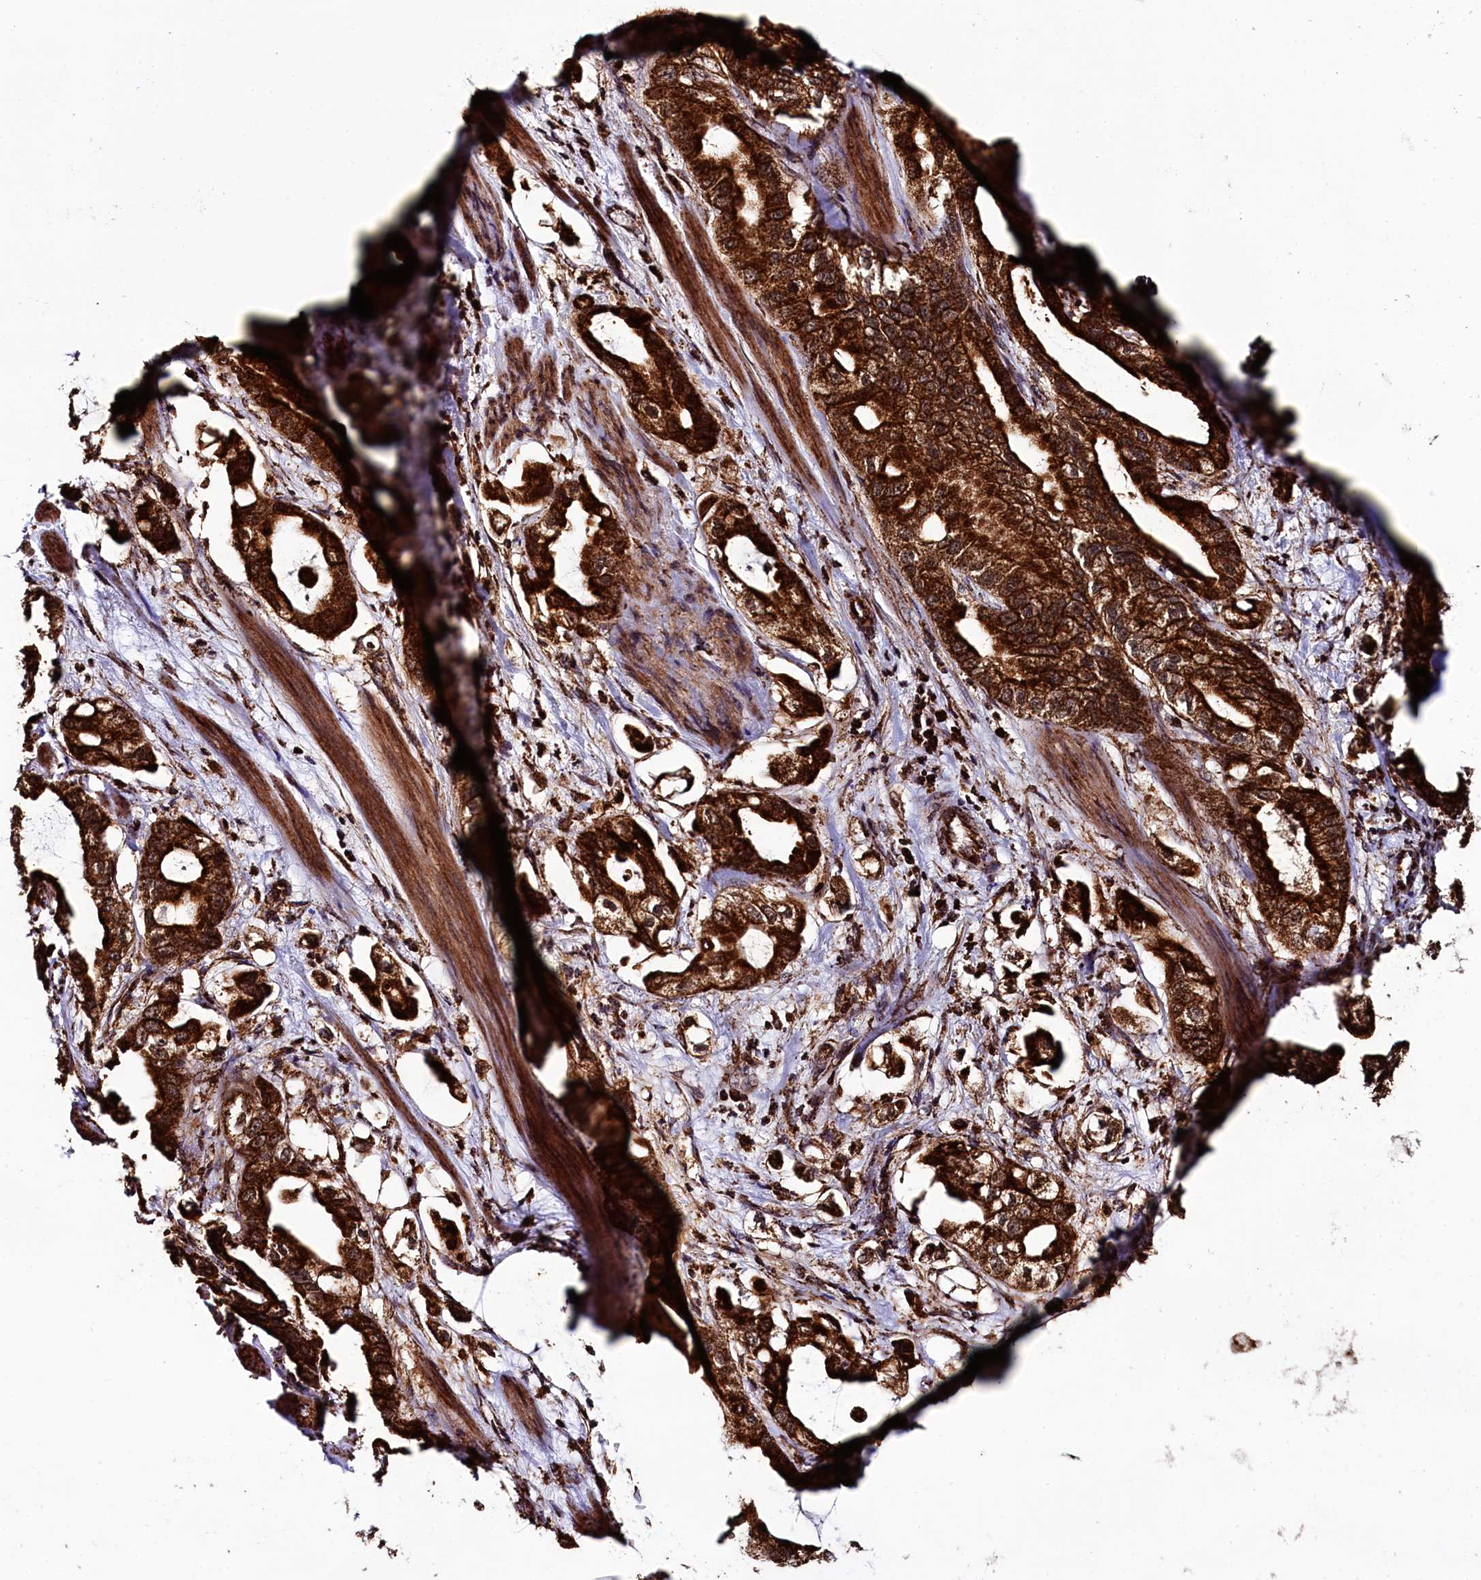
{"staining": {"intensity": "strong", "quantity": ">75%", "location": "cytoplasmic/membranous"}, "tissue": "stomach cancer", "cell_type": "Tumor cells", "image_type": "cancer", "snomed": [{"axis": "morphology", "description": "Adenocarcinoma, NOS"}, {"axis": "topography", "description": "Stomach"}], "caption": "An IHC histopathology image of tumor tissue is shown. Protein staining in brown labels strong cytoplasmic/membranous positivity in adenocarcinoma (stomach) within tumor cells. (brown staining indicates protein expression, while blue staining denotes nuclei).", "gene": "KLC2", "patient": {"sex": "male", "age": 62}}